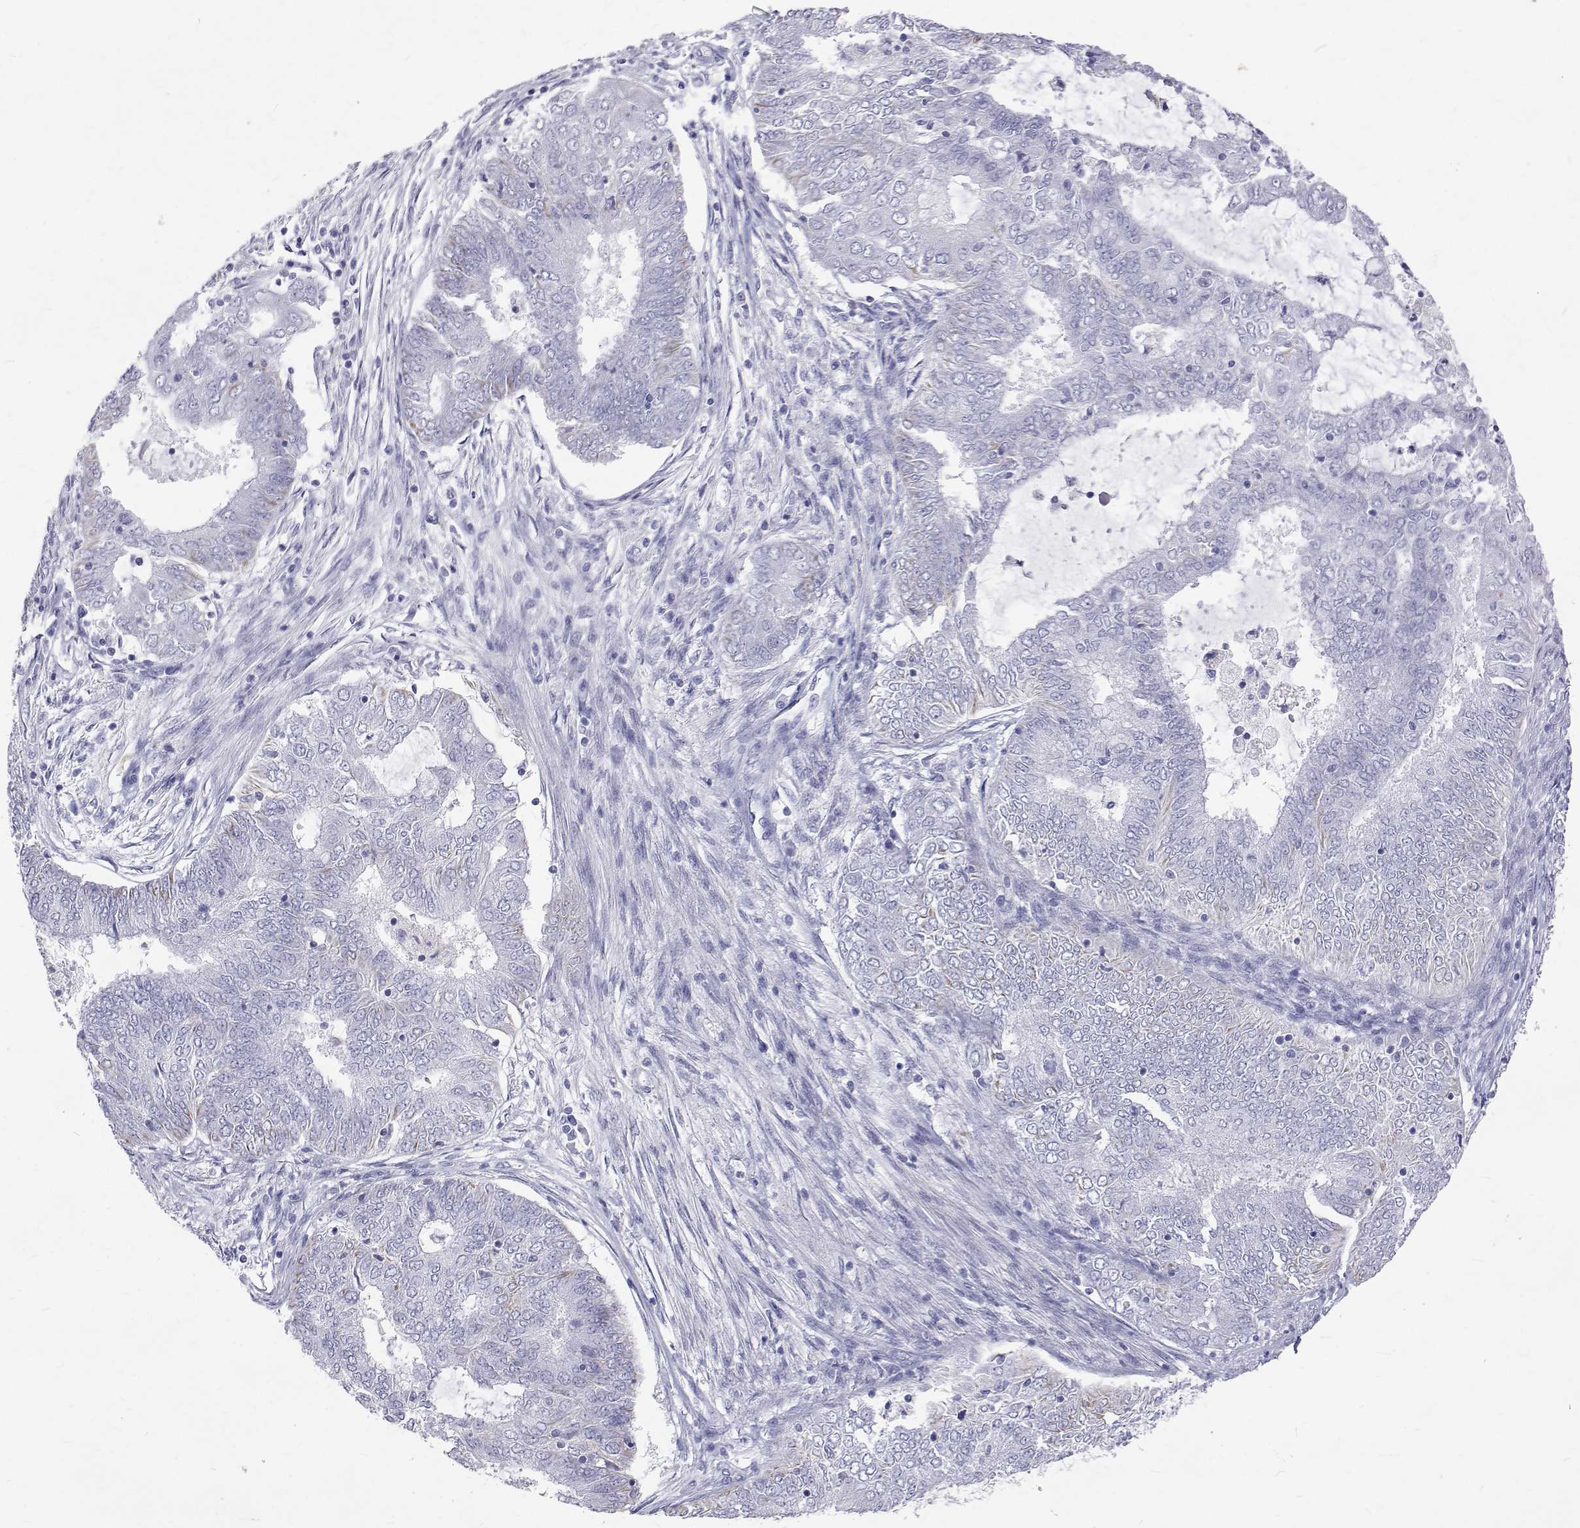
{"staining": {"intensity": "moderate", "quantity": "<25%", "location": "cytoplasmic/membranous"}, "tissue": "endometrial cancer", "cell_type": "Tumor cells", "image_type": "cancer", "snomed": [{"axis": "morphology", "description": "Adenocarcinoma, NOS"}, {"axis": "topography", "description": "Endometrium"}], "caption": "Endometrial cancer stained with immunohistochemistry (IHC) demonstrates moderate cytoplasmic/membranous positivity in approximately <25% of tumor cells.", "gene": "OPRPN", "patient": {"sex": "female", "age": 62}}